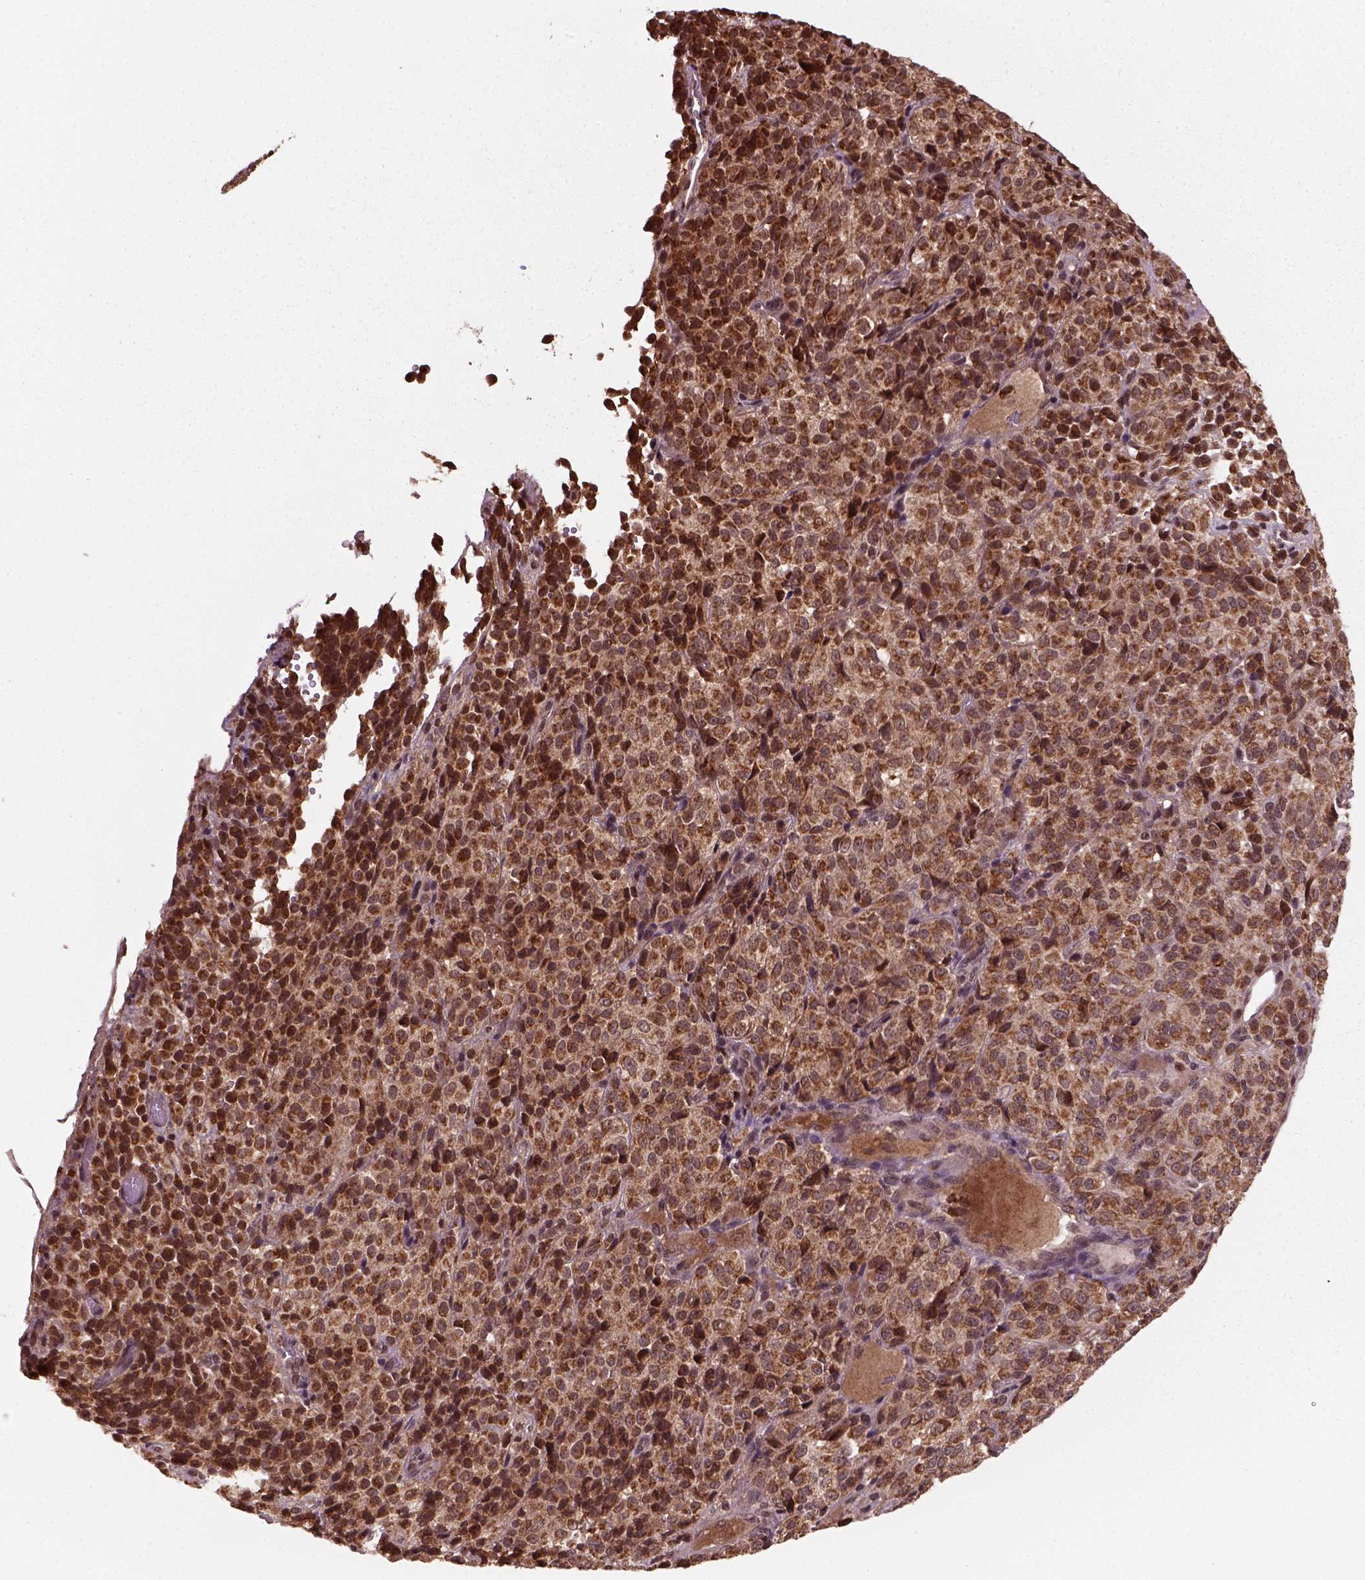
{"staining": {"intensity": "strong", "quantity": ">75%", "location": "cytoplasmic/membranous,nuclear"}, "tissue": "melanoma", "cell_type": "Tumor cells", "image_type": "cancer", "snomed": [{"axis": "morphology", "description": "Malignant melanoma, Metastatic site"}, {"axis": "topography", "description": "Brain"}], "caption": "IHC (DAB (3,3'-diaminobenzidine)) staining of malignant melanoma (metastatic site) exhibits strong cytoplasmic/membranous and nuclear protein expression in about >75% of tumor cells. The protein of interest is shown in brown color, while the nuclei are stained blue.", "gene": "NUDT9", "patient": {"sex": "female", "age": 56}}